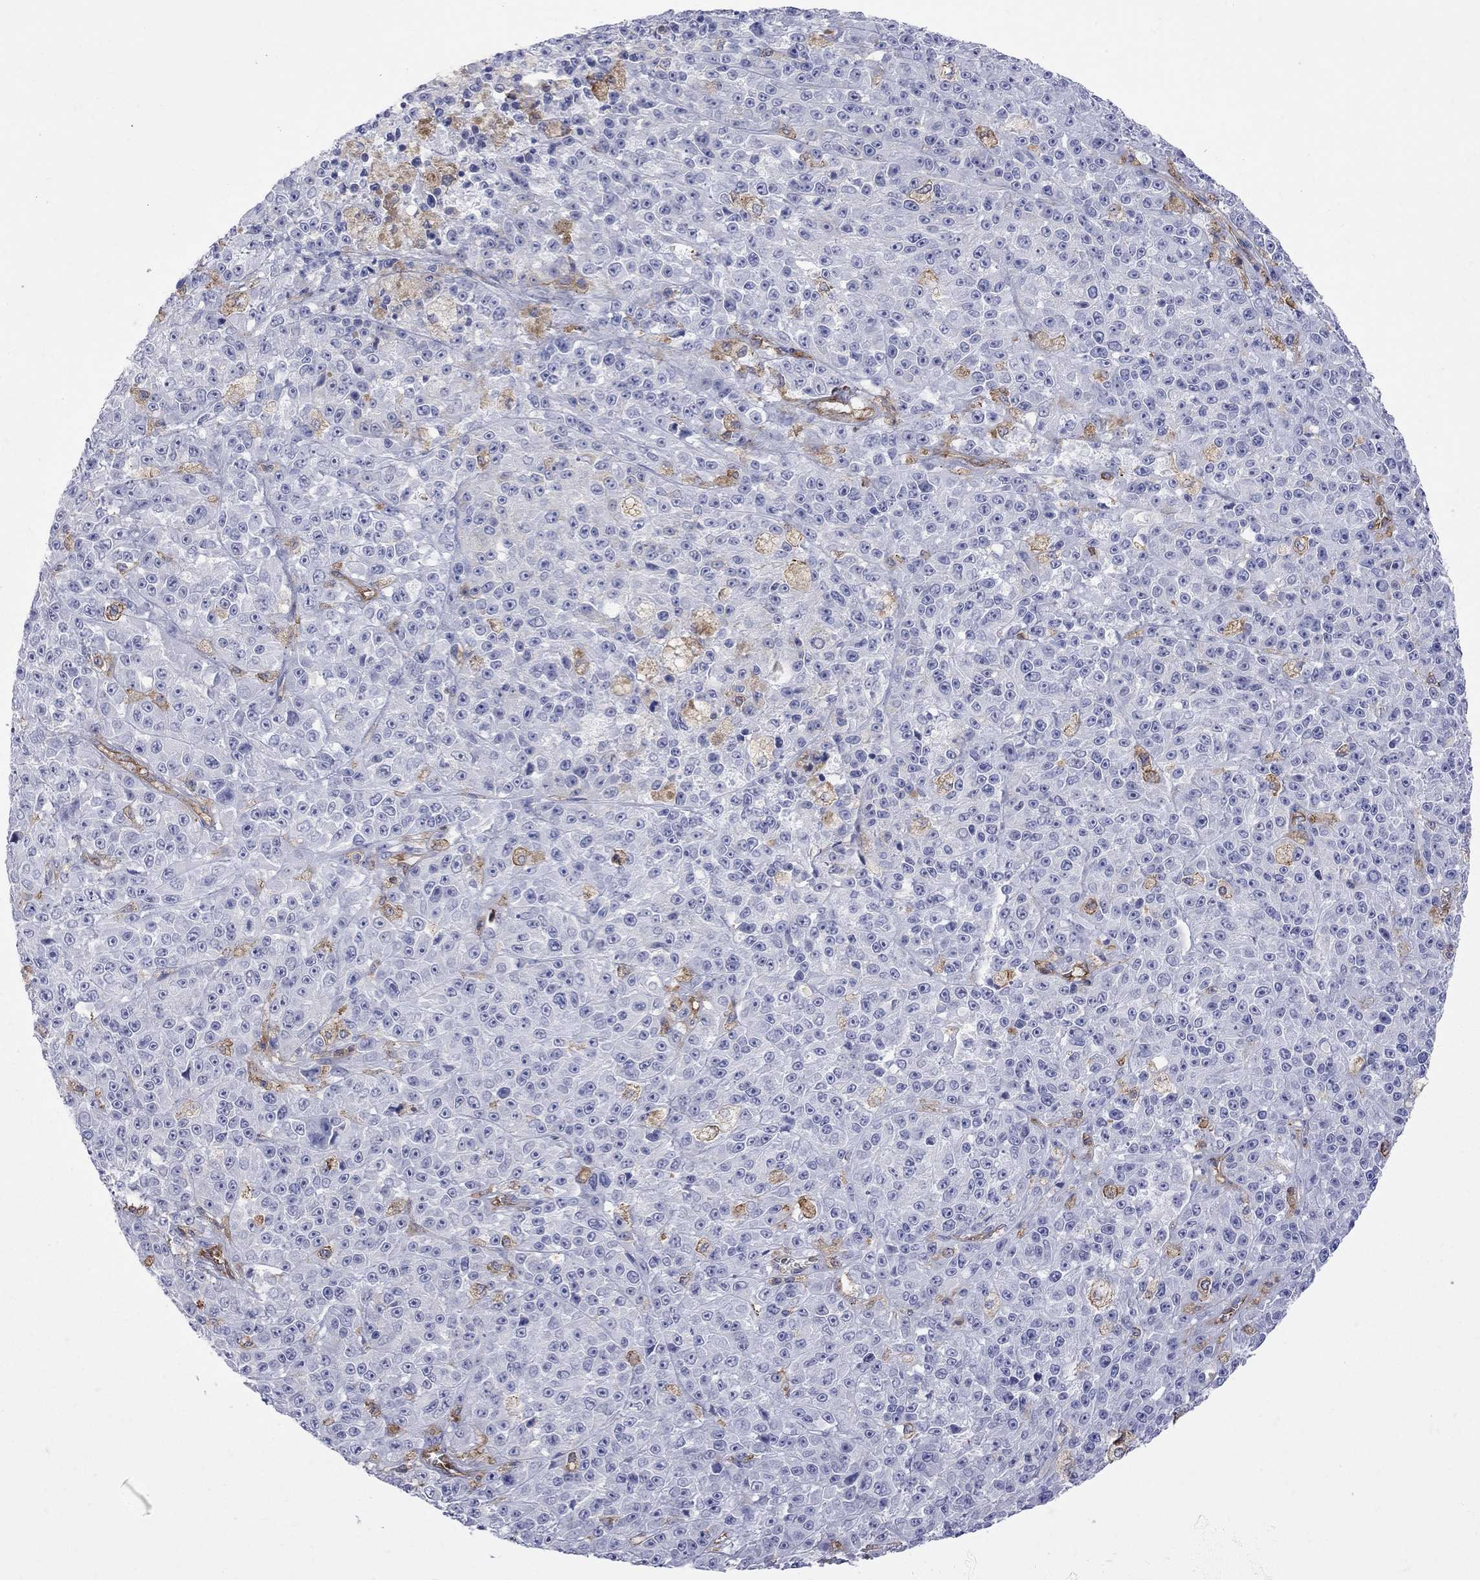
{"staining": {"intensity": "negative", "quantity": "none", "location": "none"}, "tissue": "melanoma", "cell_type": "Tumor cells", "image_type": "cancer", "snomed": [{"axis": "morphology", "description": "Malignant melanoma, NOS"}, {"axis": "topography", "description": "Skin"}], "caption": "Immunohistochemical staining of human melanoma demonstrates no significant expression in tumor cells.", "gene": "ABI3", "patient": {"sex": "female", "age": 58}}